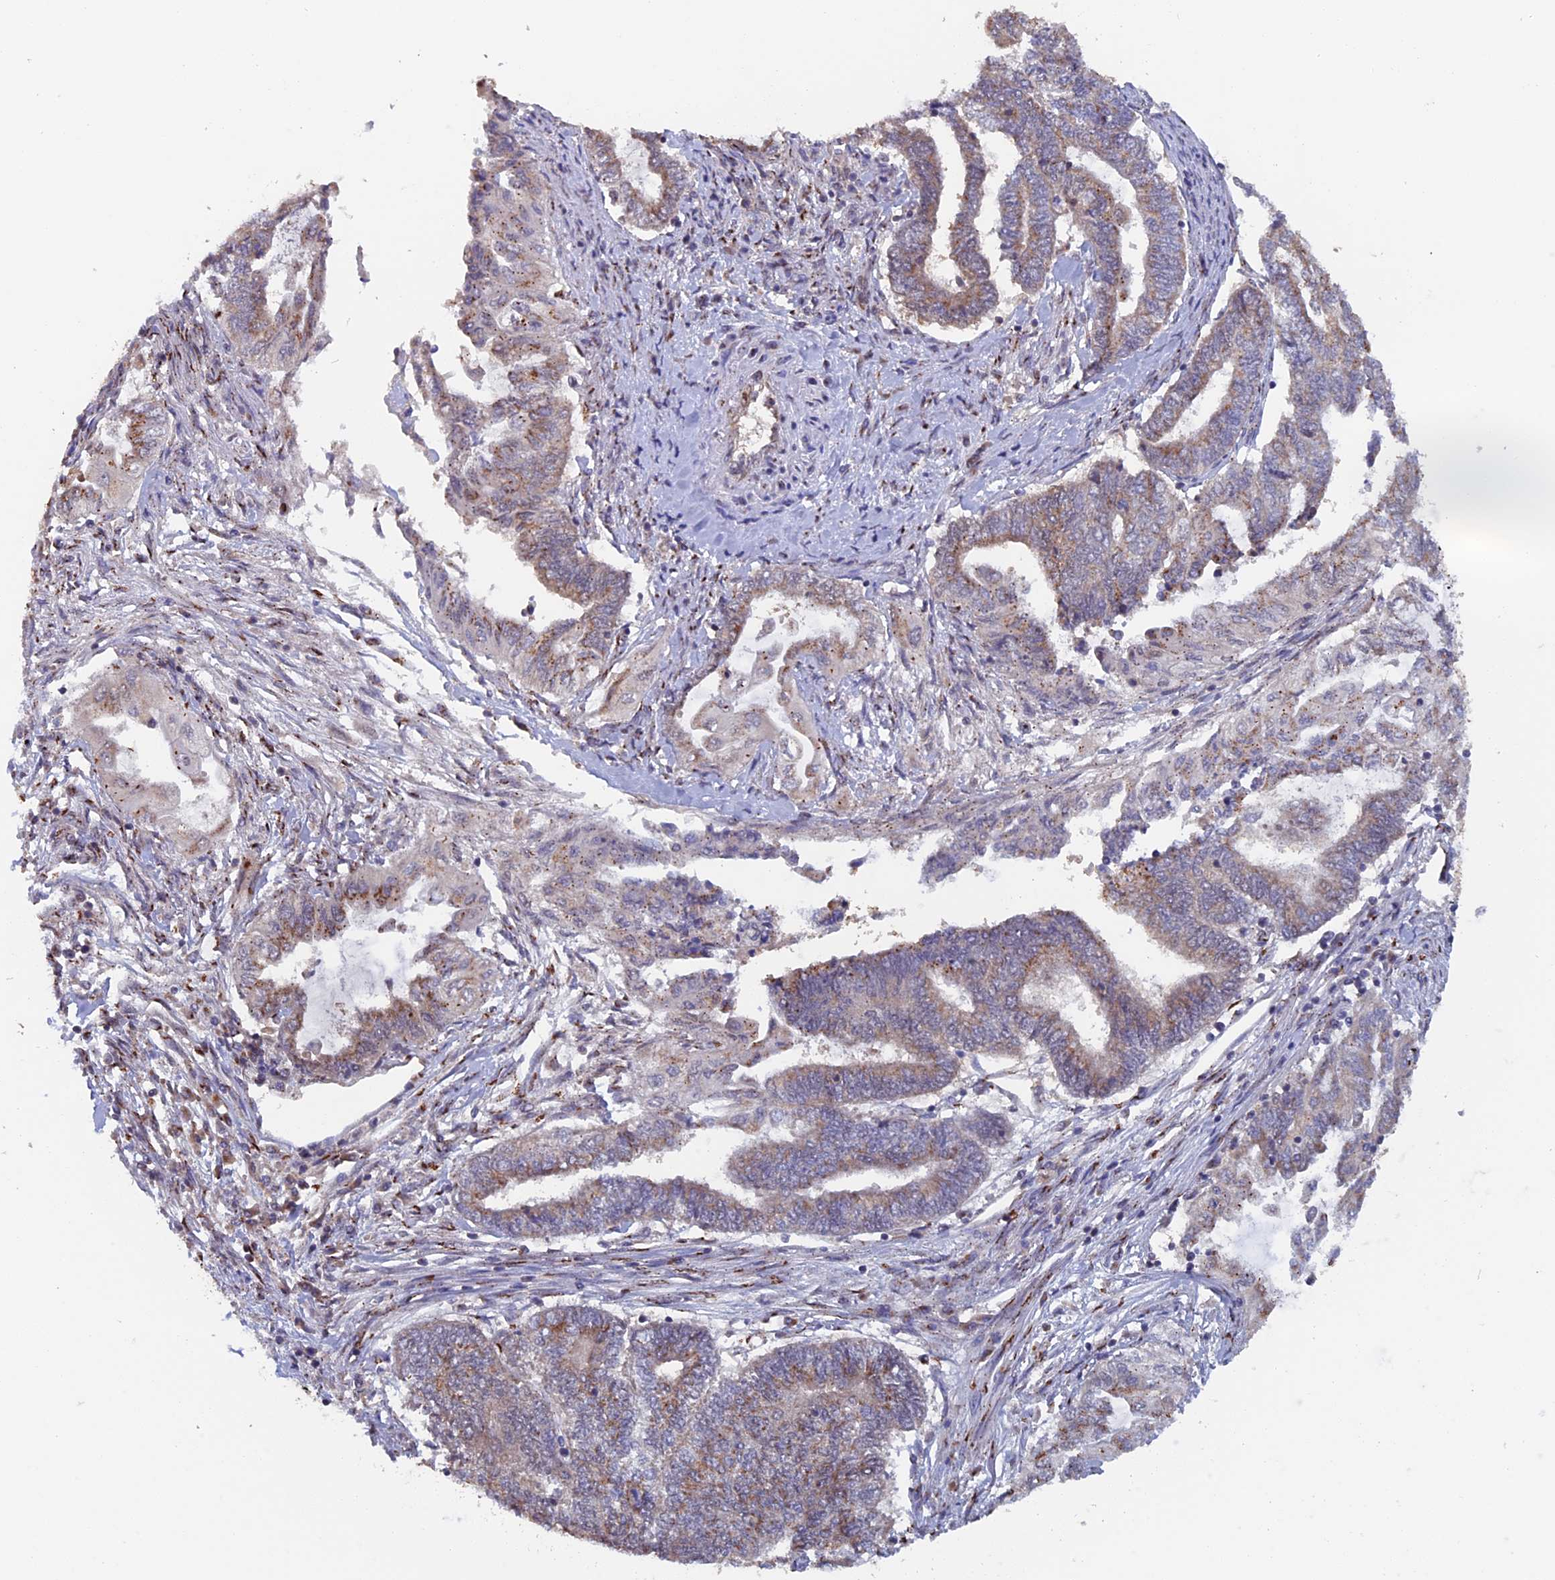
{"staining": {"intensity": "moderate", "quantity": "25%-75%", "location": "cytoplasmic/membranous"}, "tissue": "endometrial cancer", "cell_type": "Tumor cells", "image_type": "cancer", "snomed": [{"axis": "morphology", "description": "Adenocarcinoma, NOS"}, {"axis": "topography", "description": "Uterus"}, {"axis": "topography", "description": "Endometrium"}], "caption": "This is a micrograph of immunohistochemistry (IHC) staining of adenocarcinoma (endometrial), which shows moderate positivity in the cytoplasmic/membranous of tumor cells.", "gene": "PIGQ", "patient": {"sex": "female", "age": 70}}